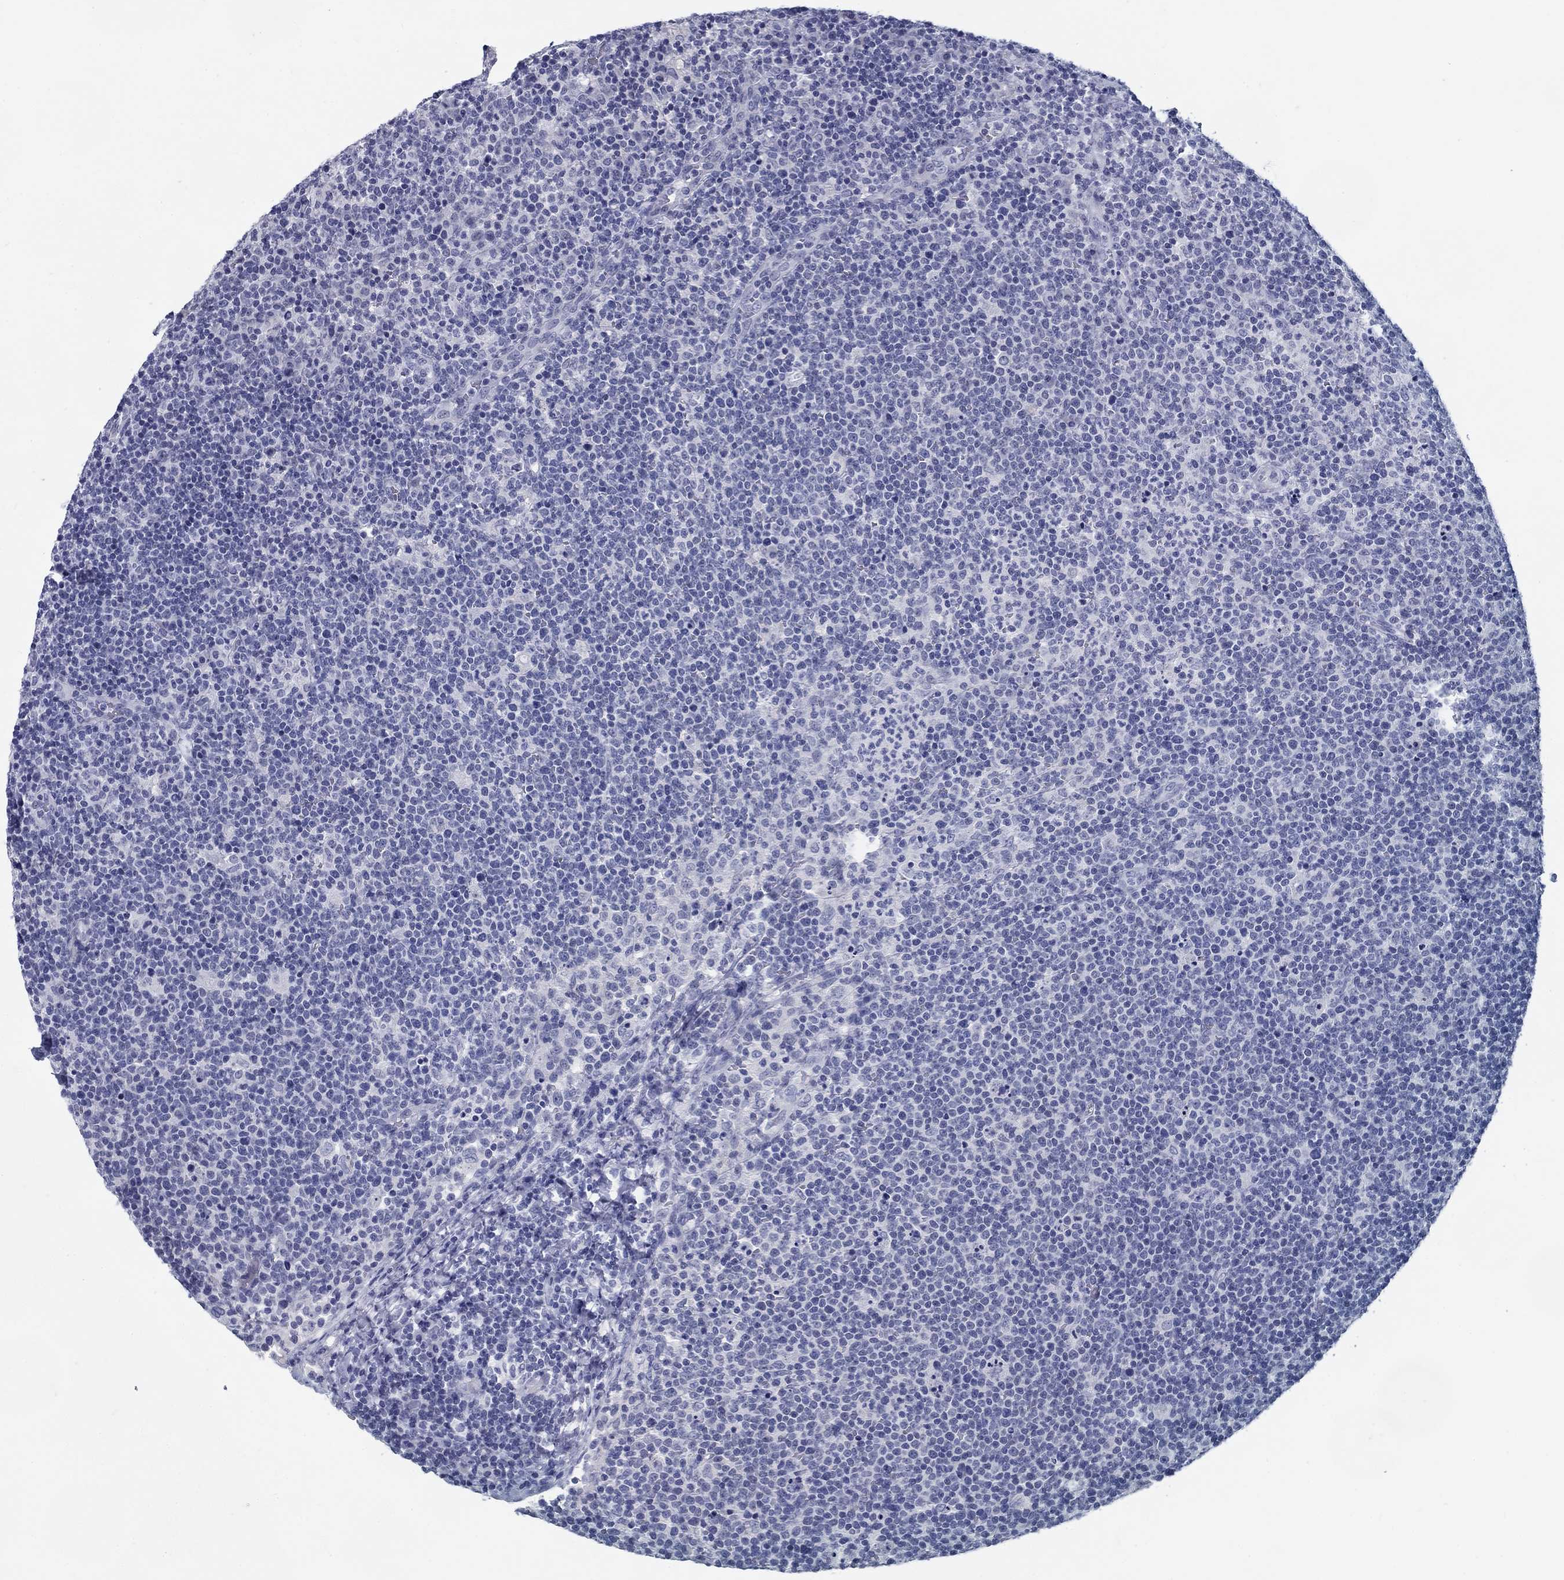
{"staining": {"intensity": "negative", "quantity": "none", "location": "none"}, "tissue": "lymphoma", "cell_type": "Tumor cells", "image_type": "cancer", "snomed": [{"axis": "morphology", "description": "Malignant lymphoma, non-Hodgkin's type, High grade"}, {"axis": "topography", "description": "Lymph node"}], "caption": "The photomicrograph demonstrates no staining of tumor cells in lymphoma. Brightfield microscopy of immunohistochemistry stained with DAB (3,3'-diaminobenzidine) (brown) and hematoxylin (blue), captured at high magnification.", "gene": "C4orf19", "patient": {"sex": "male", "age": 61}}